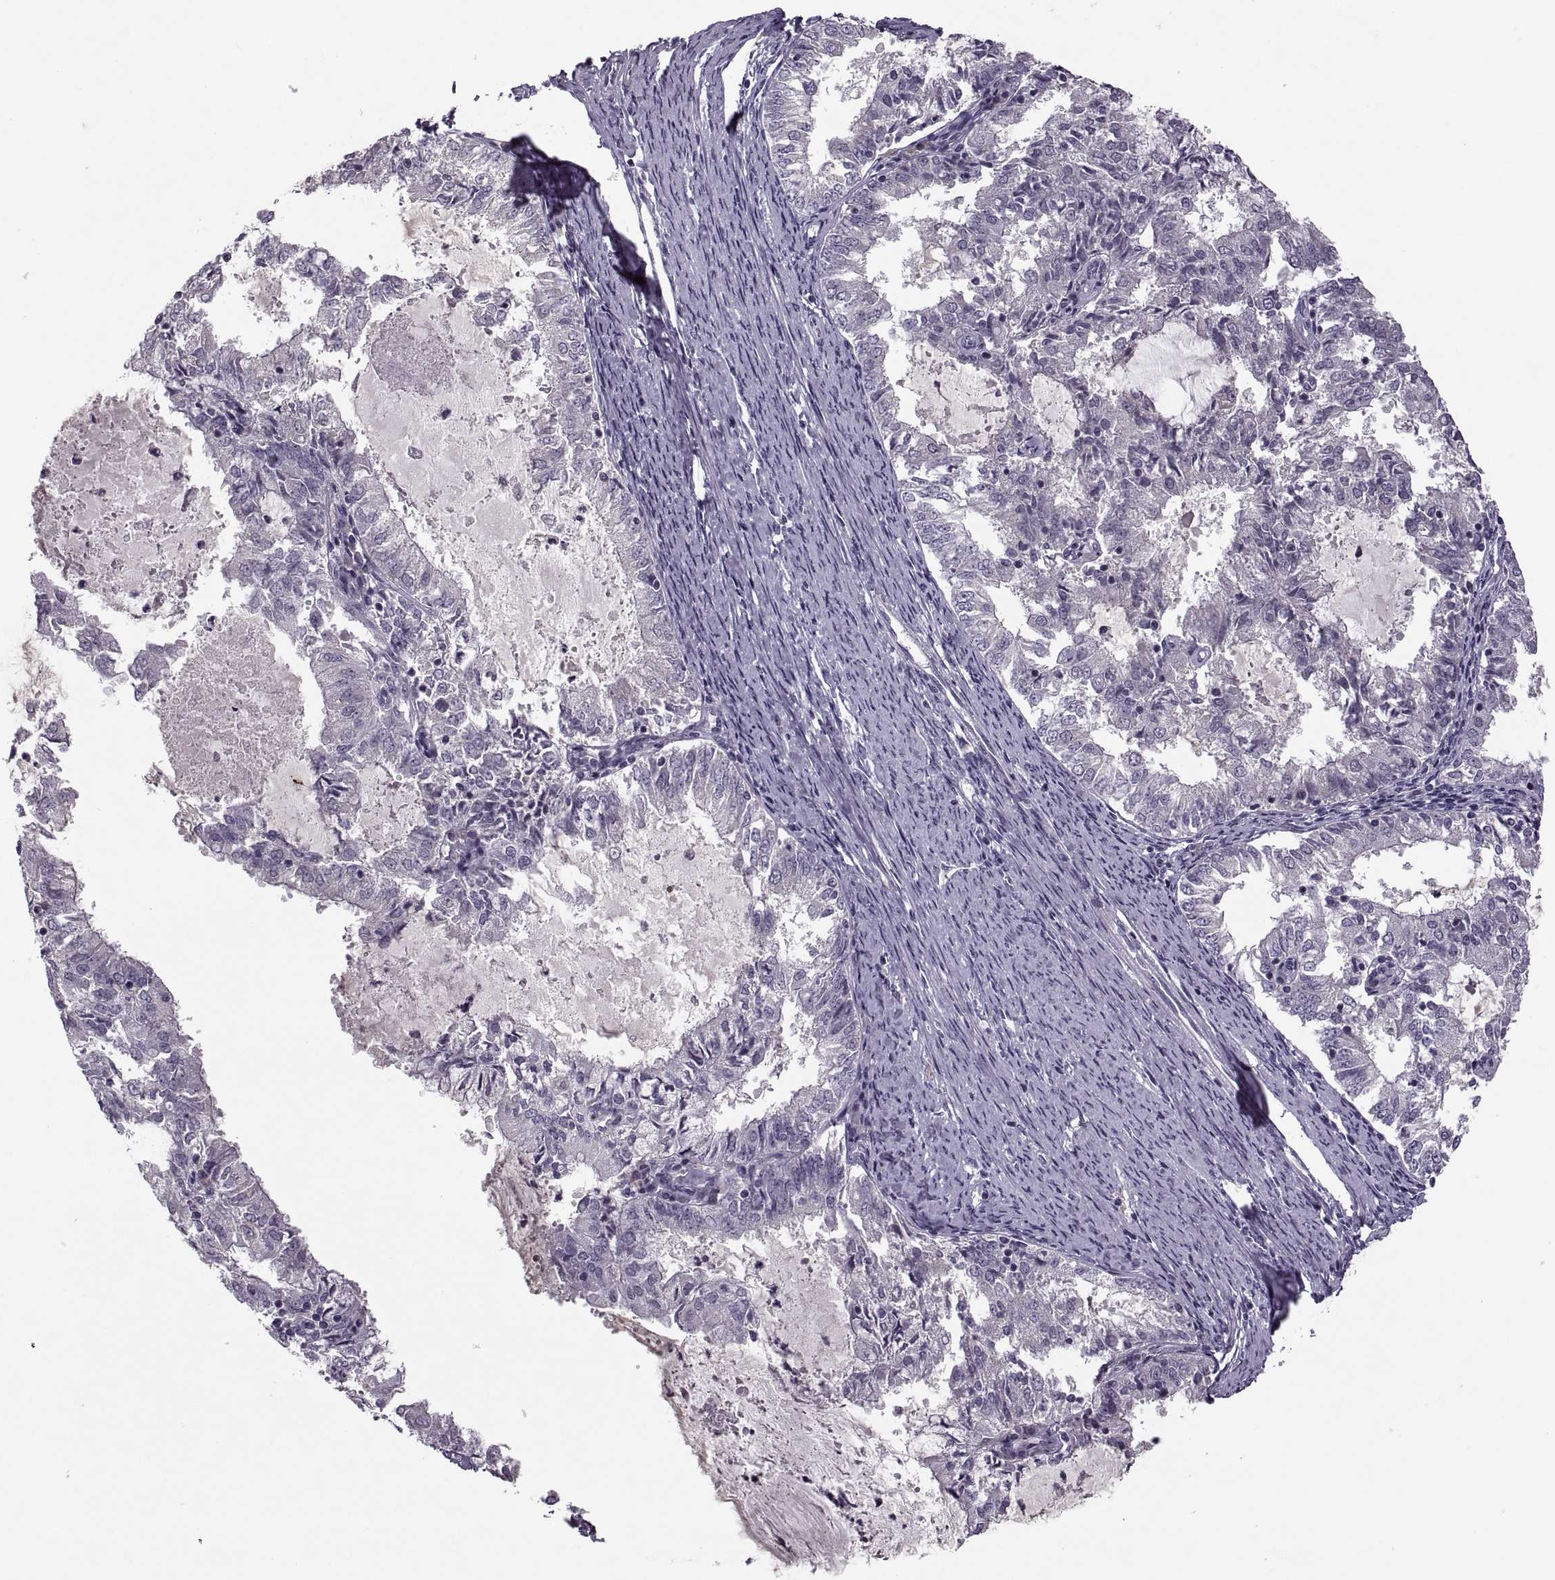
{"staining": {"intensity": "negative", "quantity": "none", "location": "none"}, "tissue": "endometrial cancer", "cell_type": "Tumor cells", "image_type": "cancer", "snomed": [{"axis": "morphology", "description": "Adenocarcinoma, NOS"}, {"axis": "topography", "description": "Endometrium"}], "caption": "Immunohistochemistry of endometrial cancer displays no staining in tumor cells.", "gene": "CACNA1F", "patient": {"sex": "female", "age": 57}}